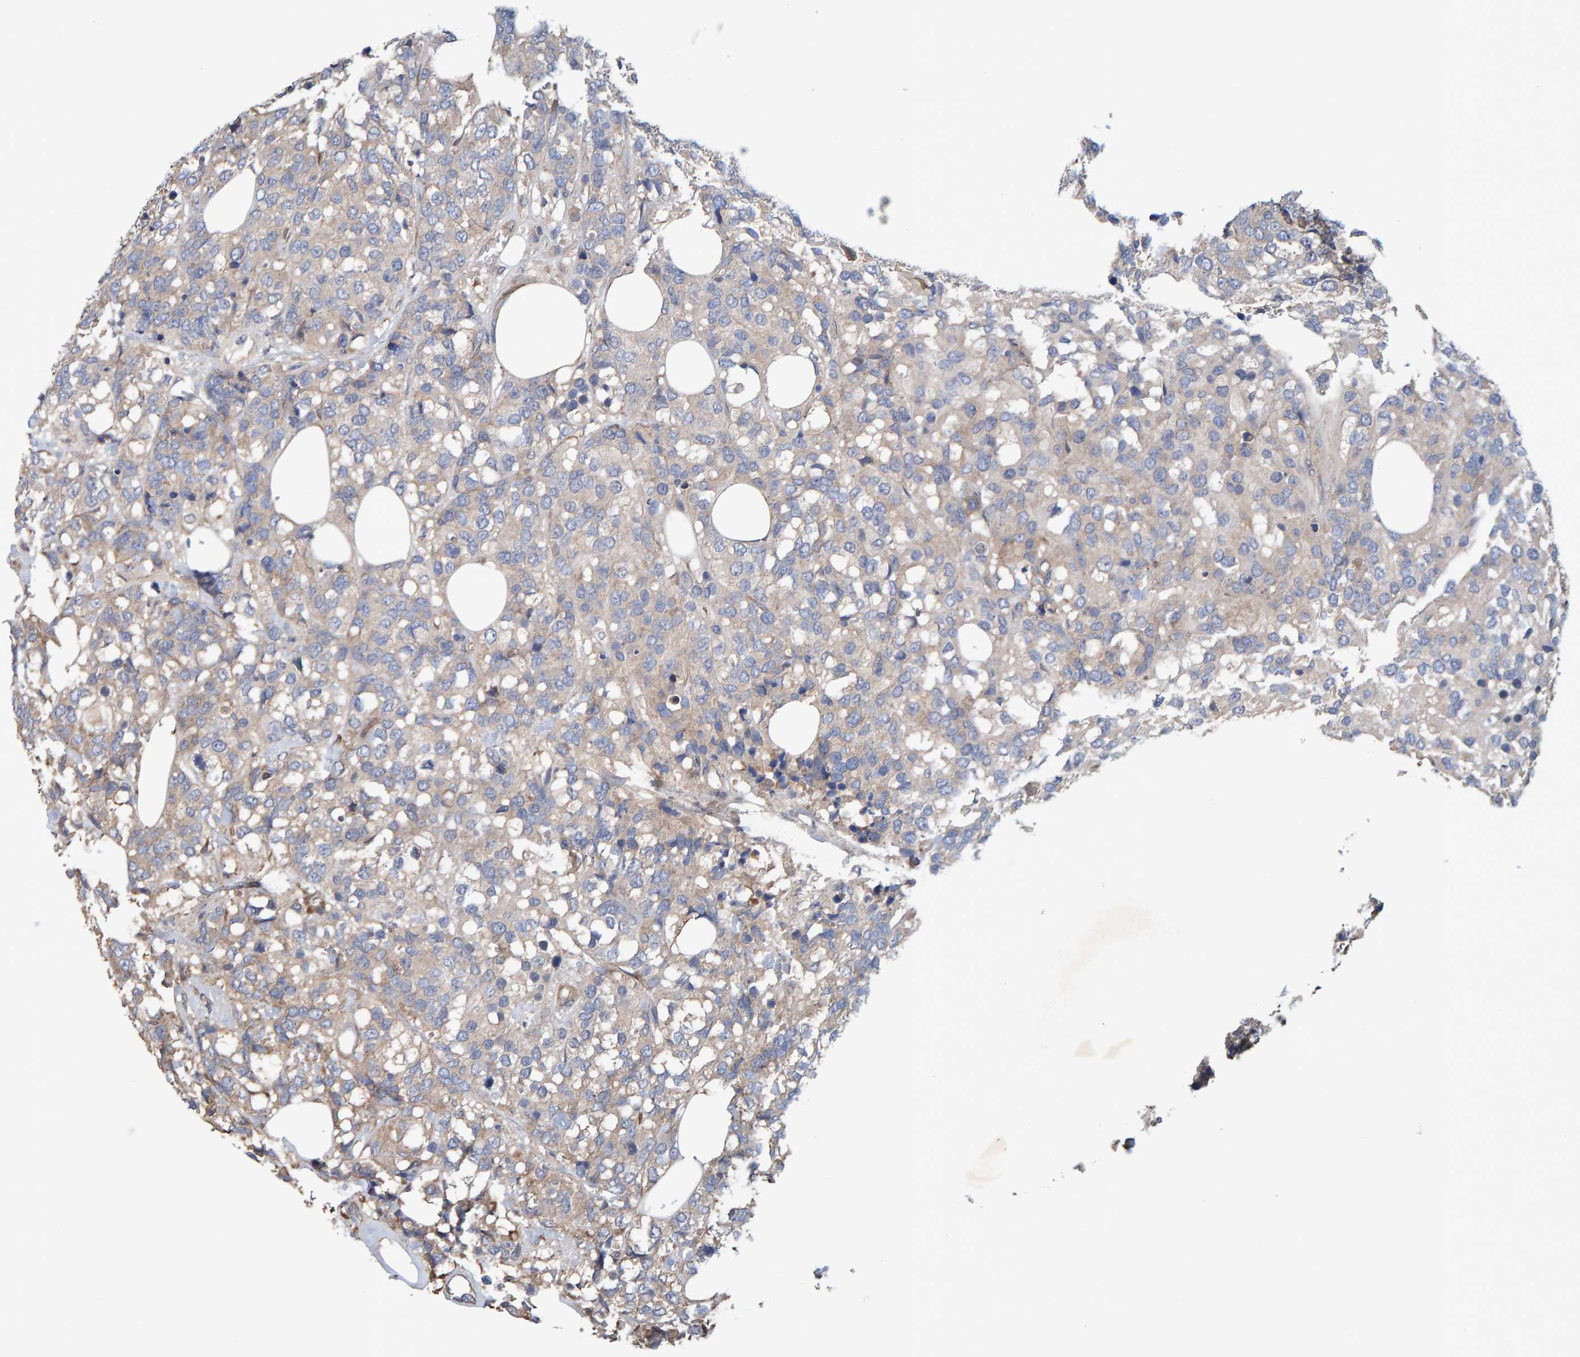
{"staining": {"intensity": "weak", "quantity": "<25%", "location": "cytoplasmic/membranous"}, "tissue": "breast cancer", "cell_type": "Tumor cells", "image_type": "cancer", "snomed": [{"axis": "morphology", "description": "Lobular carcinoma"}, {"axis": "topography", "description": "Breast"}], "caption": "A high-resolution image shows immunohistochemistry (IHC) staining of breast cancer (lobular carcinoma), which reveals no significant positivity in tumor cells. The staining is performed using DAB (3,3'-diaminobenzidine) brown chromogen with nuclei counter-stained in using hematoxylin.", "gene": "LRSAM1", "patient": {"sex": "female", "age": 59}}